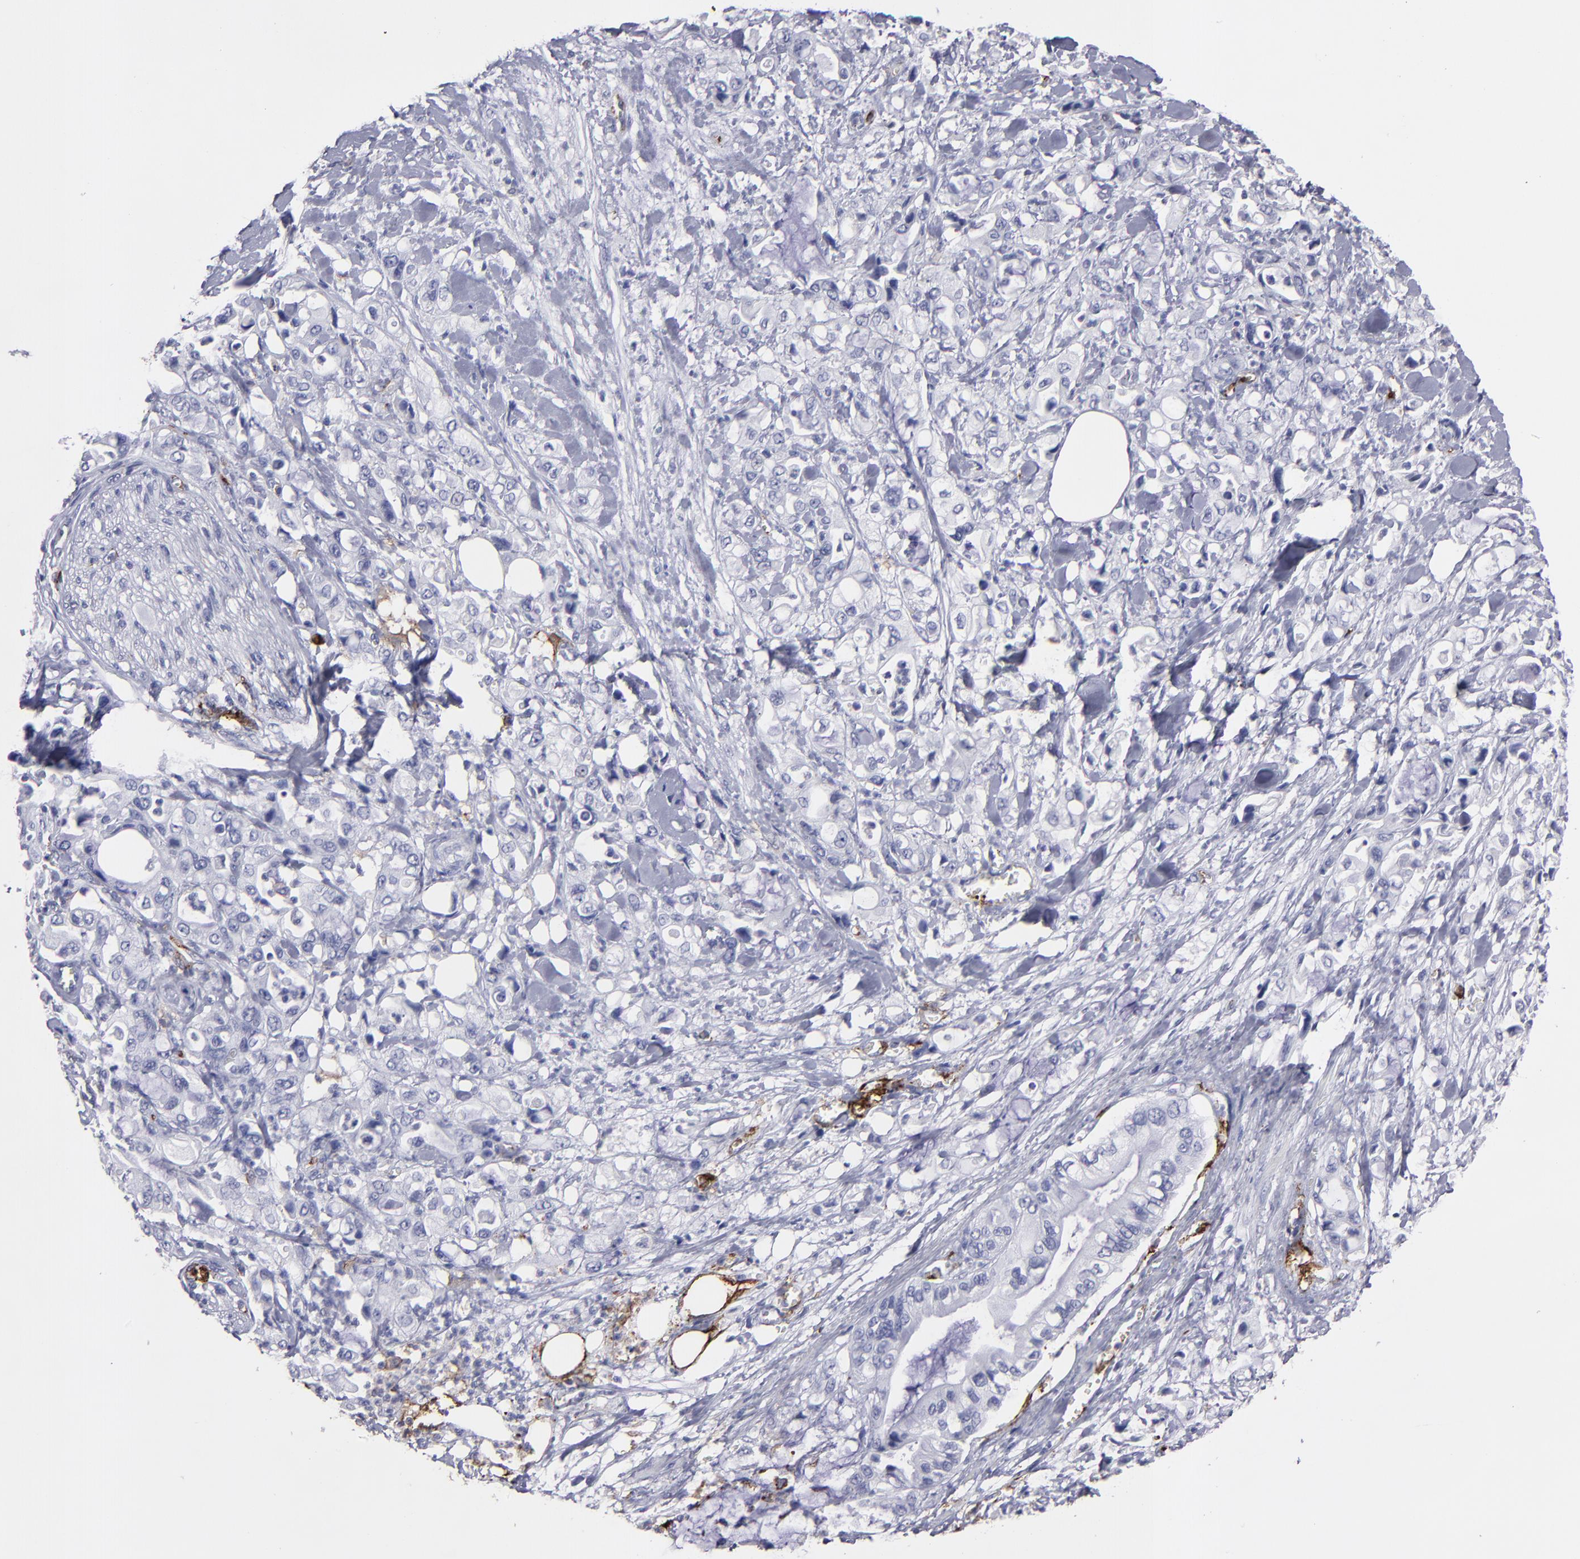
{"staining": {"intensity": "negative", "quantity": "none", "location": "none"}, "tissue": "pancreatic cancer", "cell_type": "Tumor cells", "image_type": "cancer", "snomed": [{"axis": "morphology", "description": "Adenocarcinoma, NOS"}, {"axis": "topography", "description": "Pancreas"}], "caption": "Immunohistochemistry (IHC) micrograph of neoplastic tissue: pancreatic cancer stained with DAB (3,3'-diaminobenzidine) shows no significant protein positivity in tumor cells.", "gene": "CD36", "patient": {"sex": "male", "age": 70}}